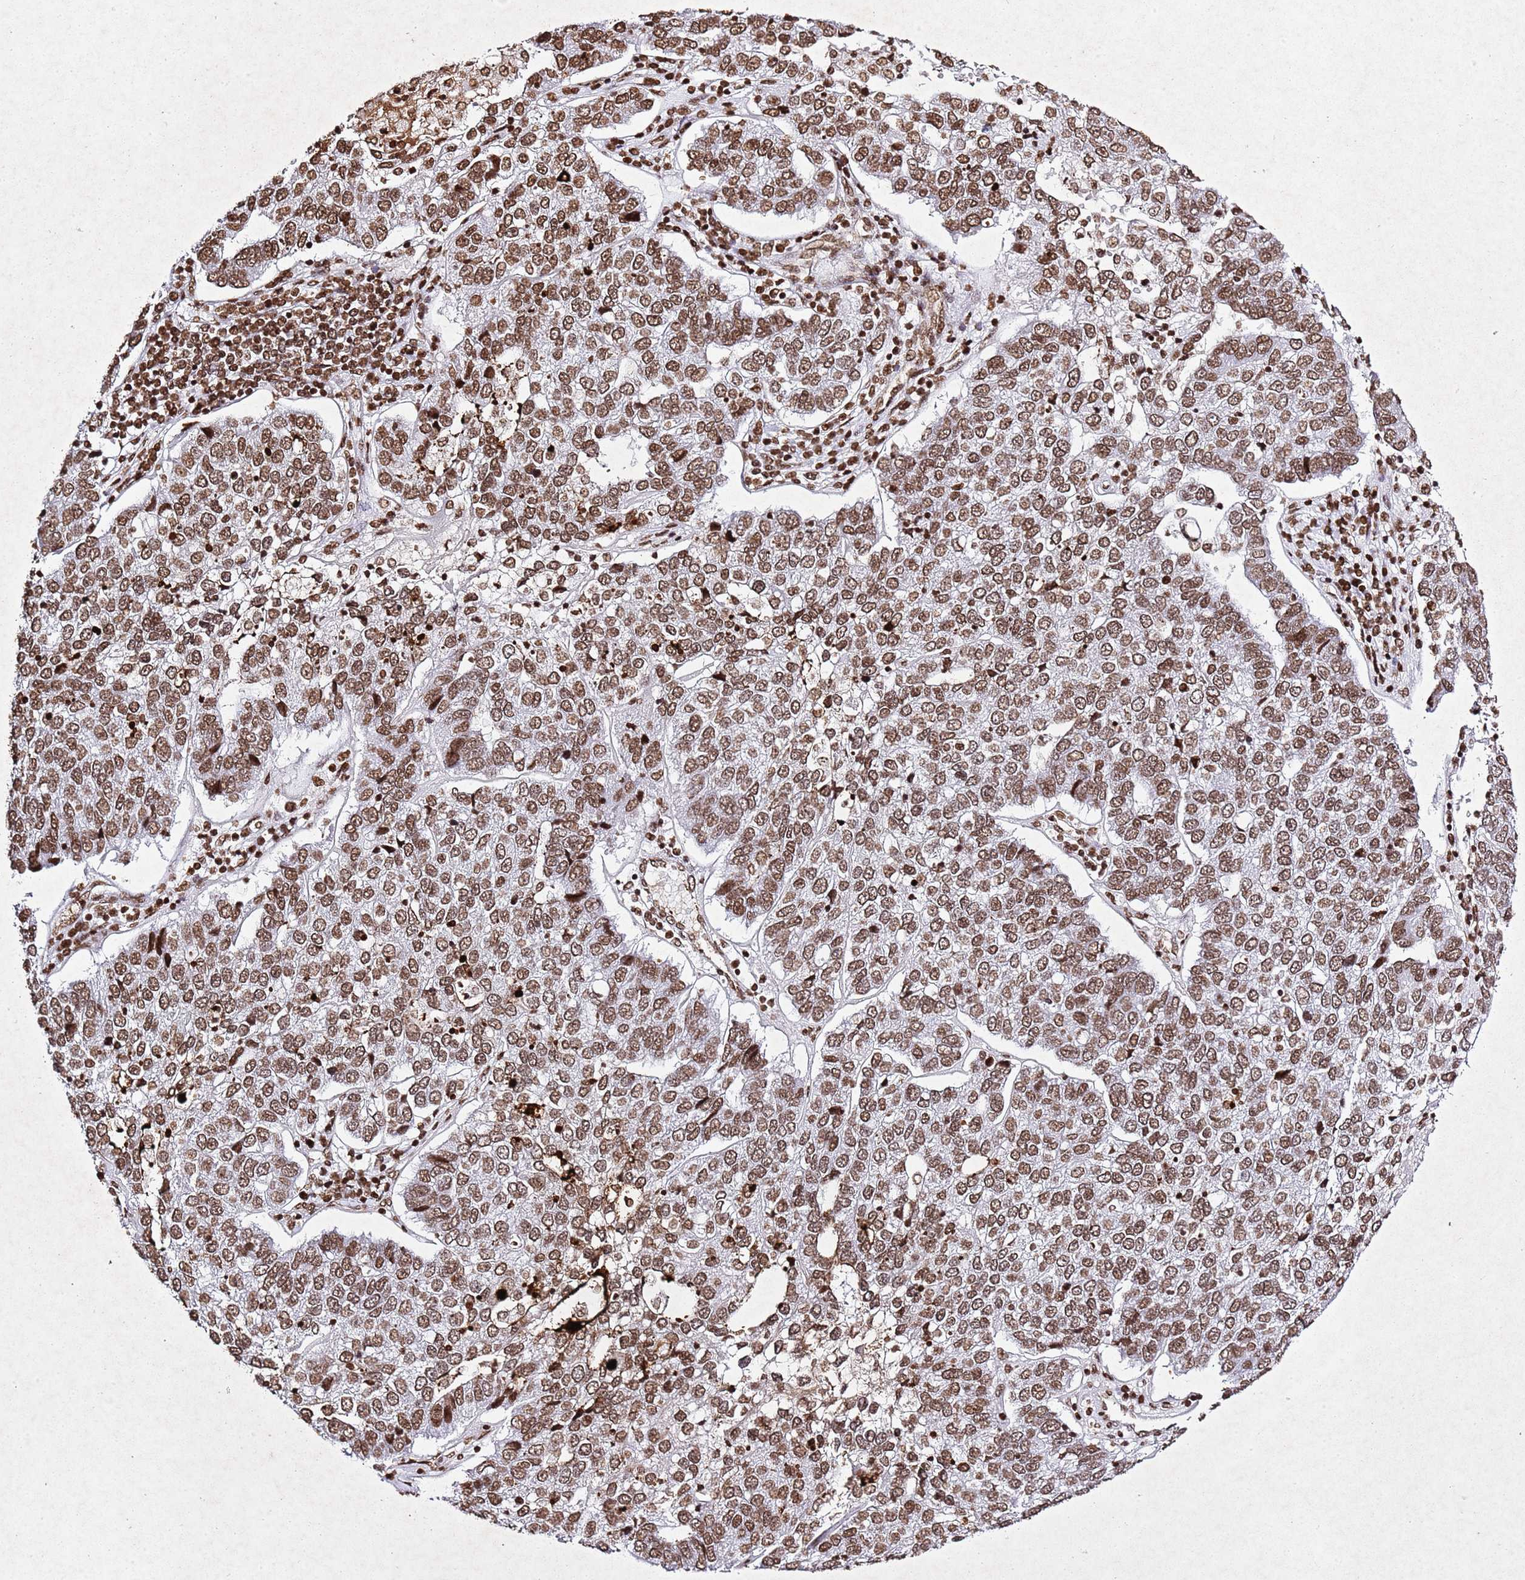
{"staining": {"intensity": "moderate", "quantity": ">75%", "location": "nuclear"}, "tissue": "pancreatic cancer", "cell_type": "Tumor cells", "image_type": "cancer", "snomed": [{"axis": "morphology", "description": "Adenocarcinoma, NOS"}, {"axis": "topography", "description": "Pancreas"}], "caption": "Immunohistochemical staining of human pancreatic adenocarcinoma exhibits medium levels of moderate nuclear expression in about >75% of tumor cells.", "gene": "BMAL1", "patient": {"sex": "female", "age": 61}}